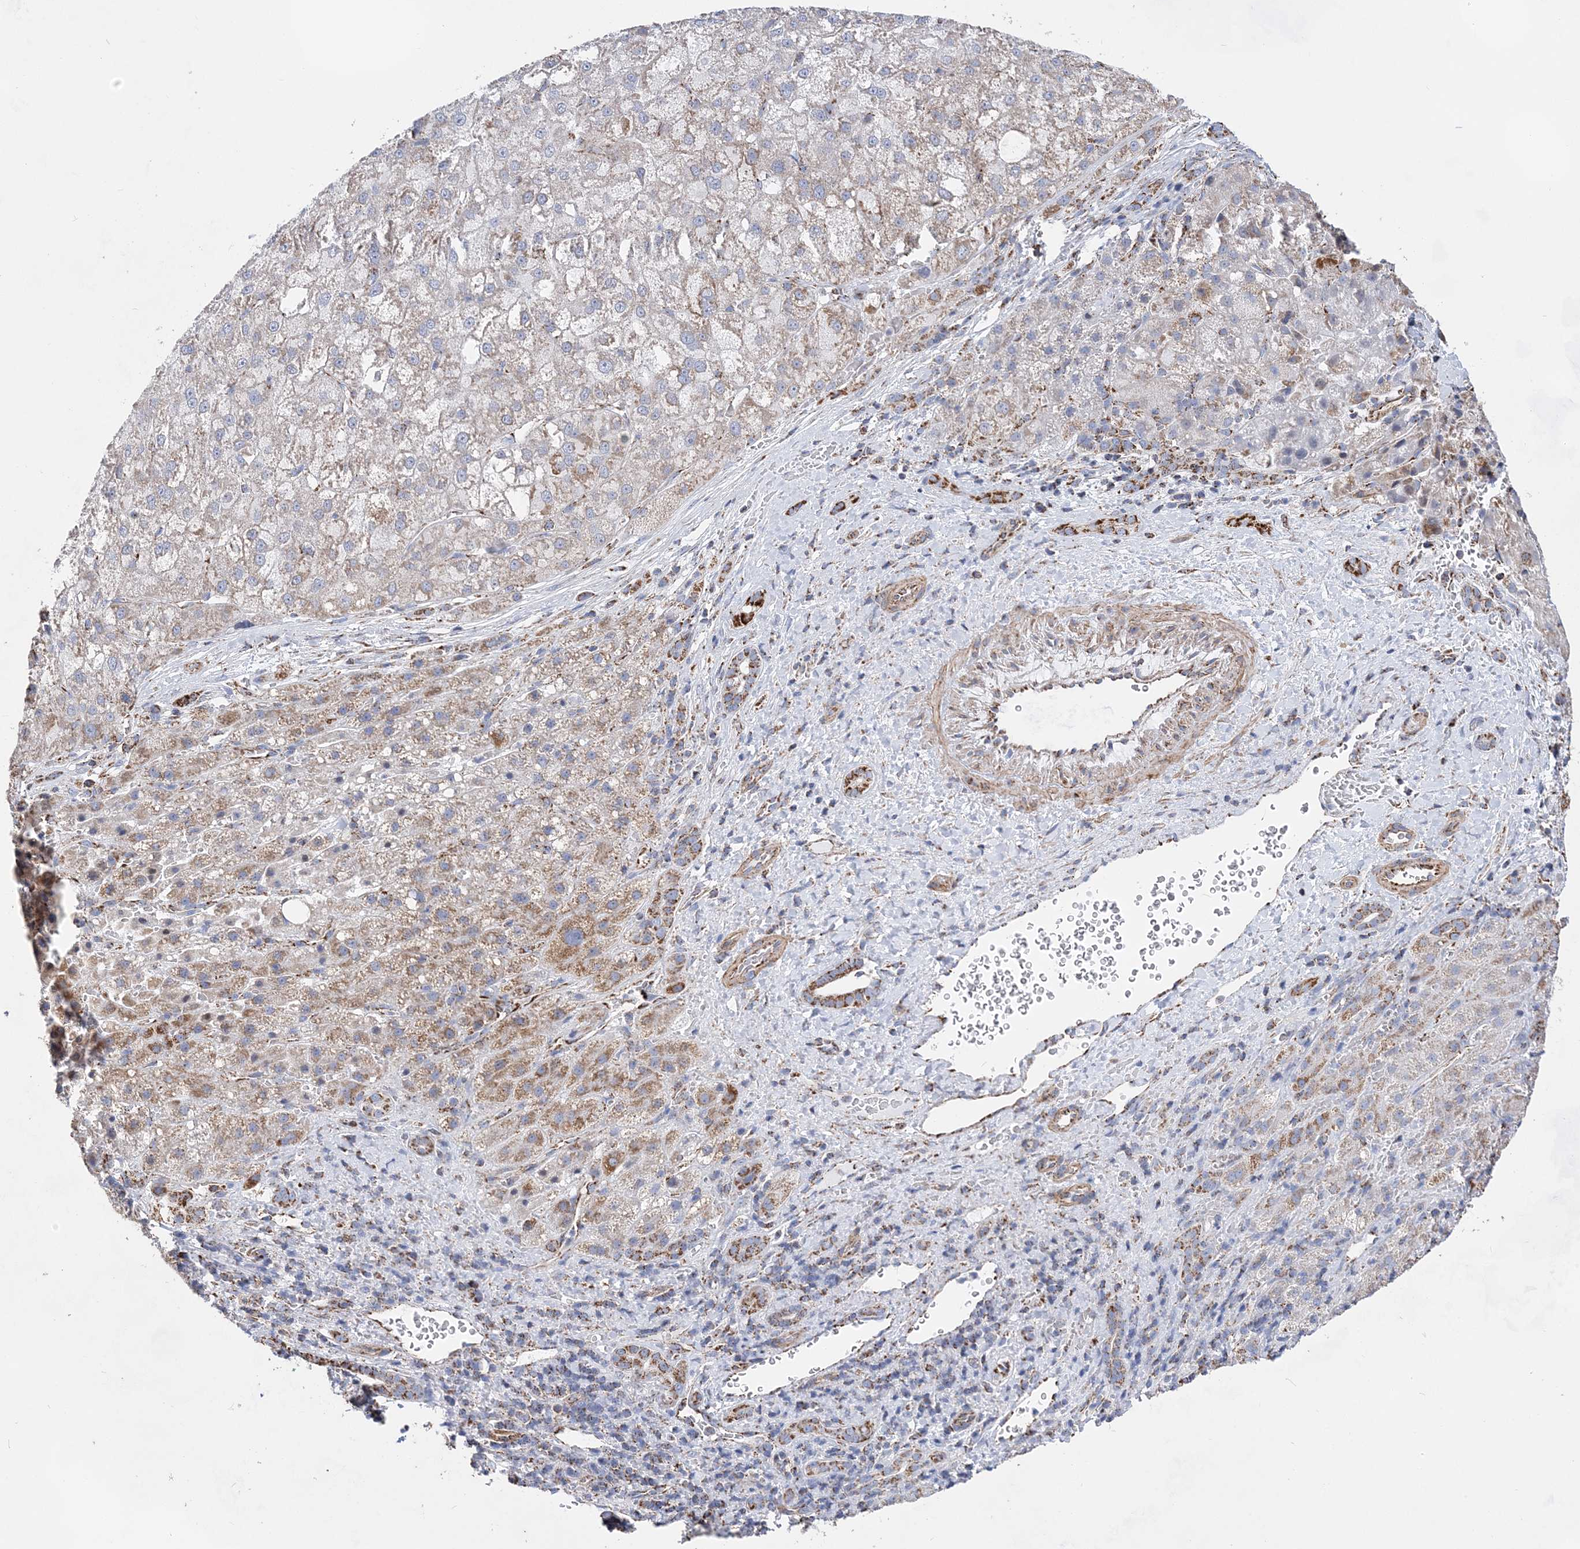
{"staining": {"intensity": "moderate", "quantity": "<25%", "location": "cytoplasmic/membranous"}, "tissue": "liver cancer", "cell_type": "Tumor cells", "image_type": "cancer", "snomed": [{"axis": "morphology", "description": "Carcinoma, Hepatocellular, NOS"}, {"axis": "topography", "description": "Liver"}], "caption": "A low amount of moderate cytoplasmic/membranous staining is present in about <25% of tumor cells in liver cancer (hepatocellular carcinoma) tissue.", "gene": "ACOT9", "patient": {"sex": "male", "age": 57}}